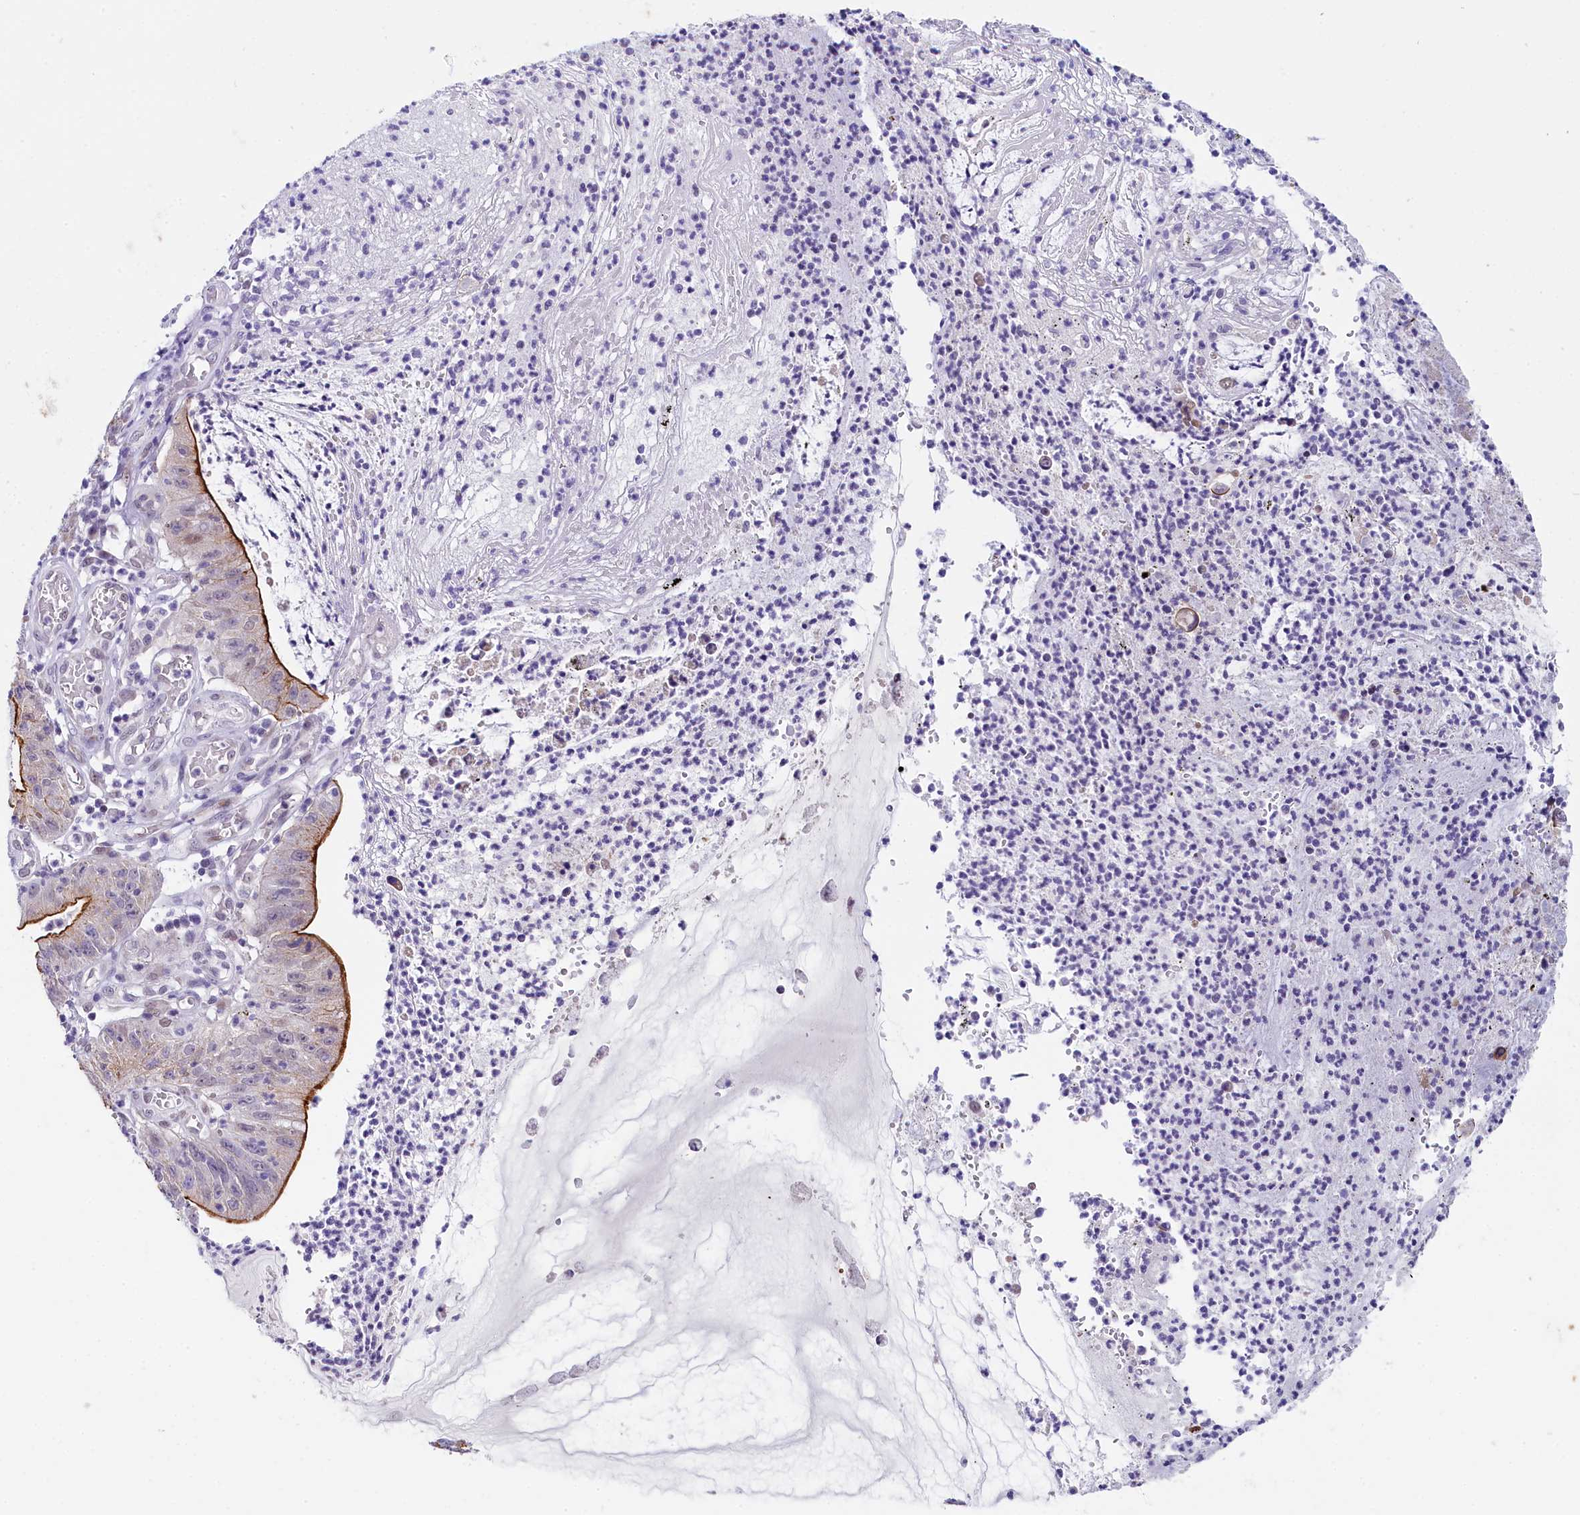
{"staining": {"intensity": "strong", "quantity": "25%-75%", "location": "cytoplasmic/membranous"}, "tissue": "stomach cancer", "cell_type": "Tumor cells", "image_type": "cancer", "snomed": [{"axis": "morphology", "description": "Adenocarcinoma, NOS"}, {"axis": "topography", "description": "Stomach"}], "caption": "There is high levels of strong cytoplasmic/membranous staining in tumor cells of stomach cancer, as demonstrated by immunohistochemical staining (brown color).", "gene": "OSGEP", "patient": {"sex": "male", "age": 59}}